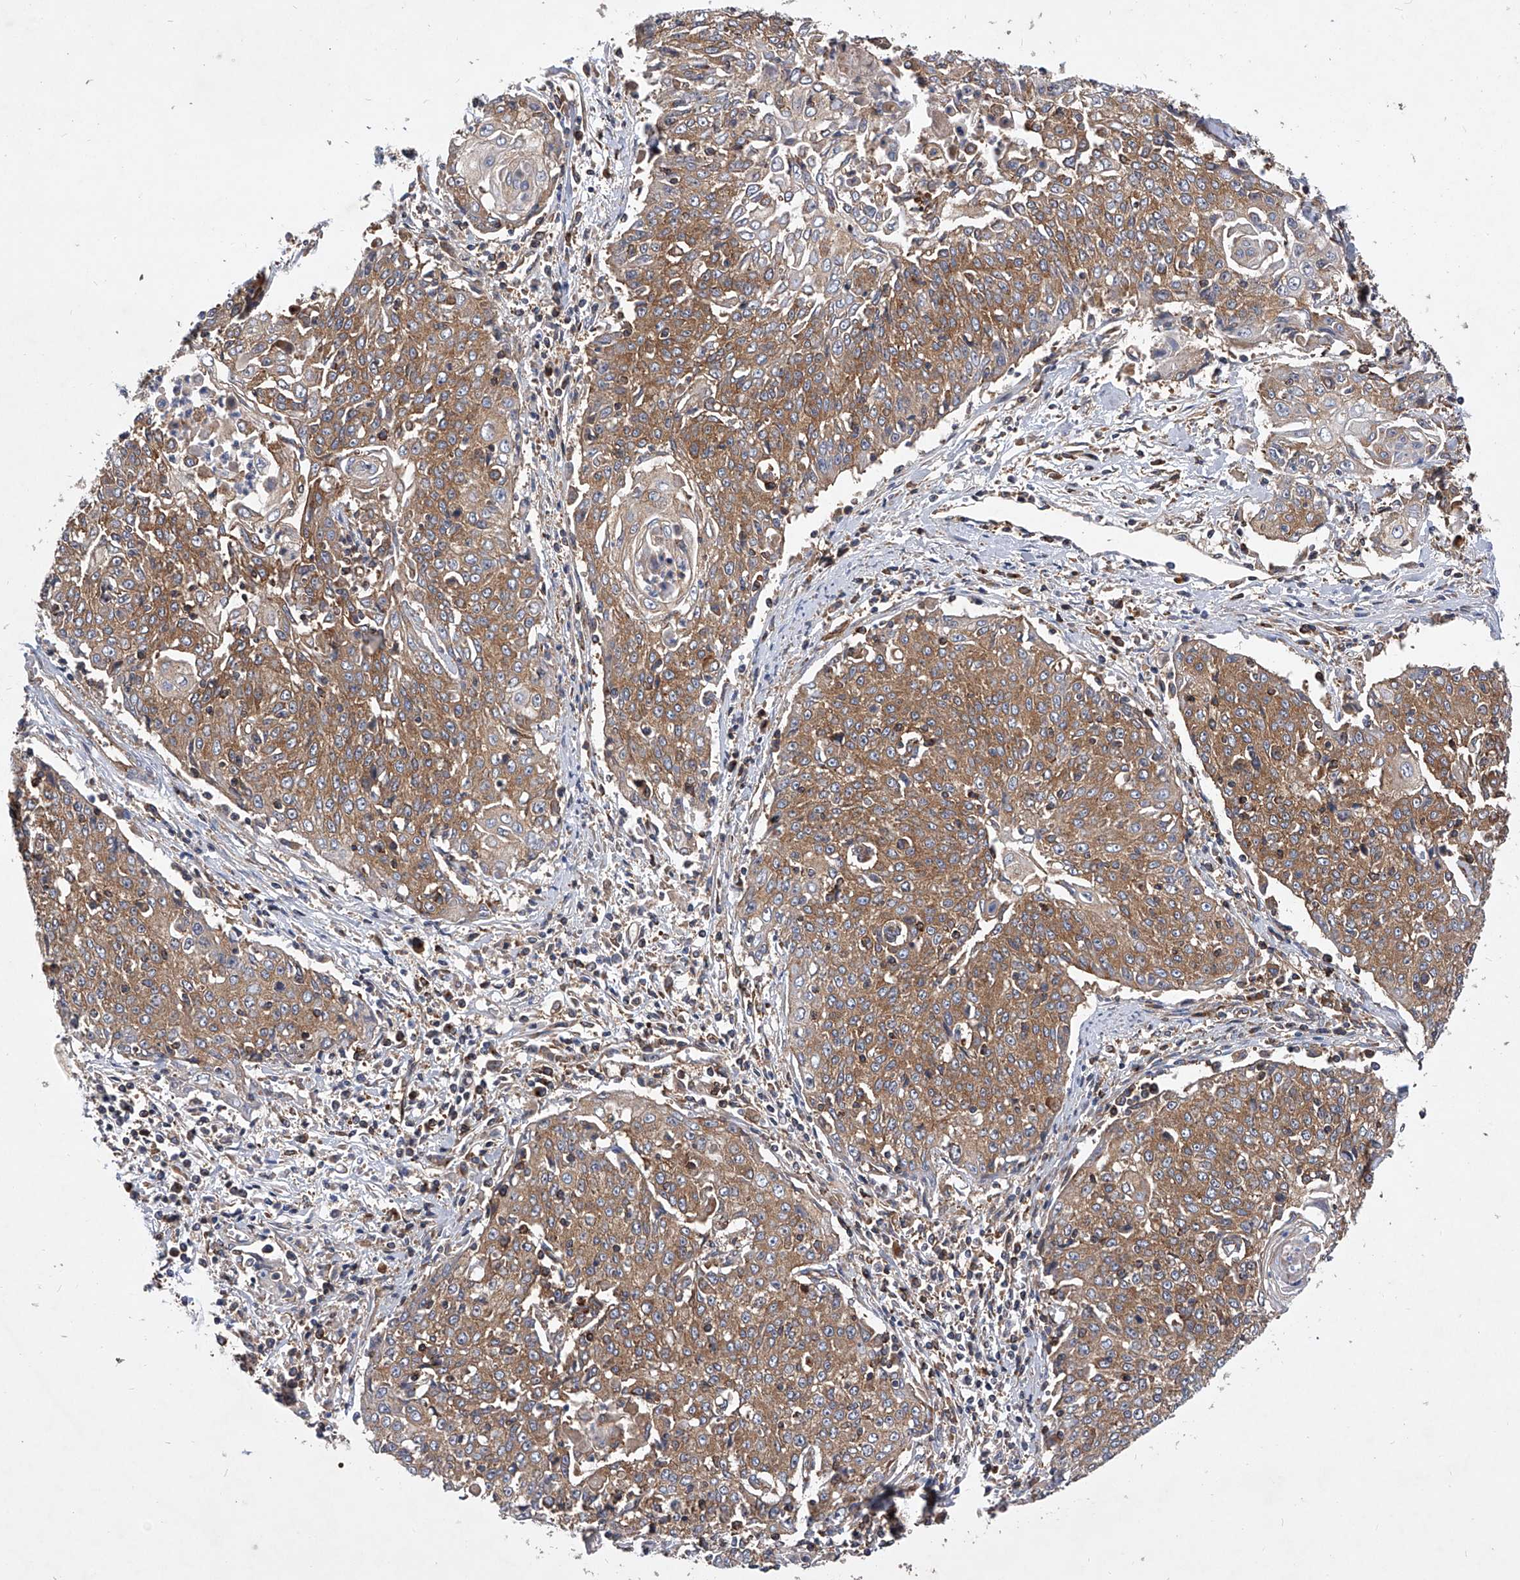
{"staining": {"intensity": "moderate", "quantity": ">75%", "location": "cytoplasmic/membranous"}, "tissue": "cervical cancer", "cell_type": "Tumor cells", "image_type": "cancer", "snomed": [{"axis": "morphology", "description": "Squamous cell carcinoma, NOS"}, {"axis": "topography", "description": "Cervix"}], "caption": "Cervical cancer (squamous cell carcinoma) stained with a brown dye displays moderate cytoplasmic/membranous positive expression in approximately >75% of tumor cells.", "gene": "CFAP410", "patient": {"sex": "female", "age": 48}}